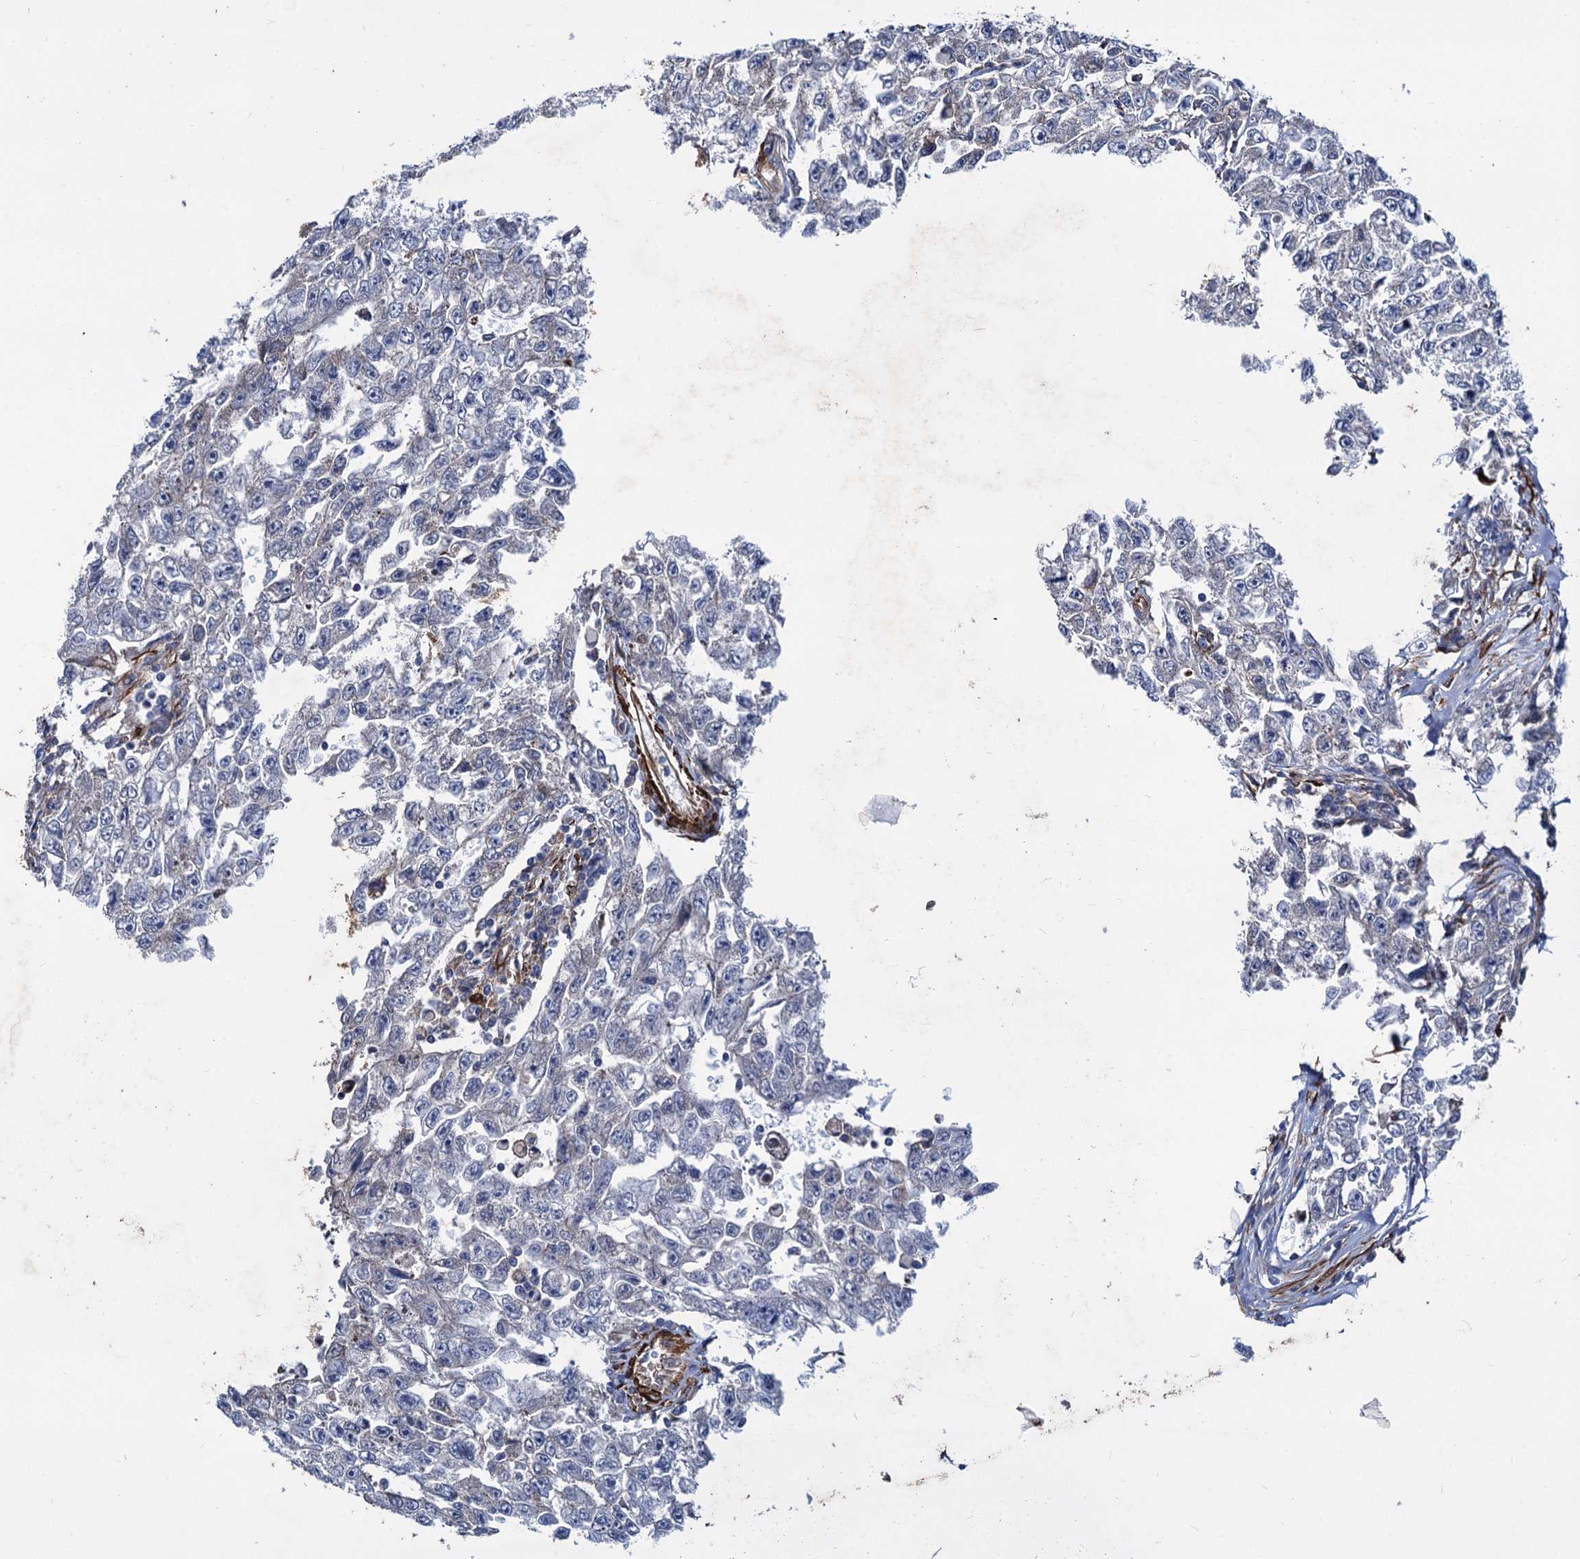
{"staining": {"intensity": "negative", "quantity": "none", "location": "none"}, "tissue": "testis cancer", "cell_type": "Tumor cells", "image_type": "cancer", "snomed": [{"axis": "morphology", "description": "Carcinoma, Embryonal, NOS"}, {"axis": "topography", "description": "Testis"}], "caption": "DAB (3,3'-diaminobenzidine) immunohistochemical staining of human embryonal carcinoma (testis) shows no significant expression in tumor cells.", "gene": "TRIM55", "patient": {"sex": "male", "age": 17}}